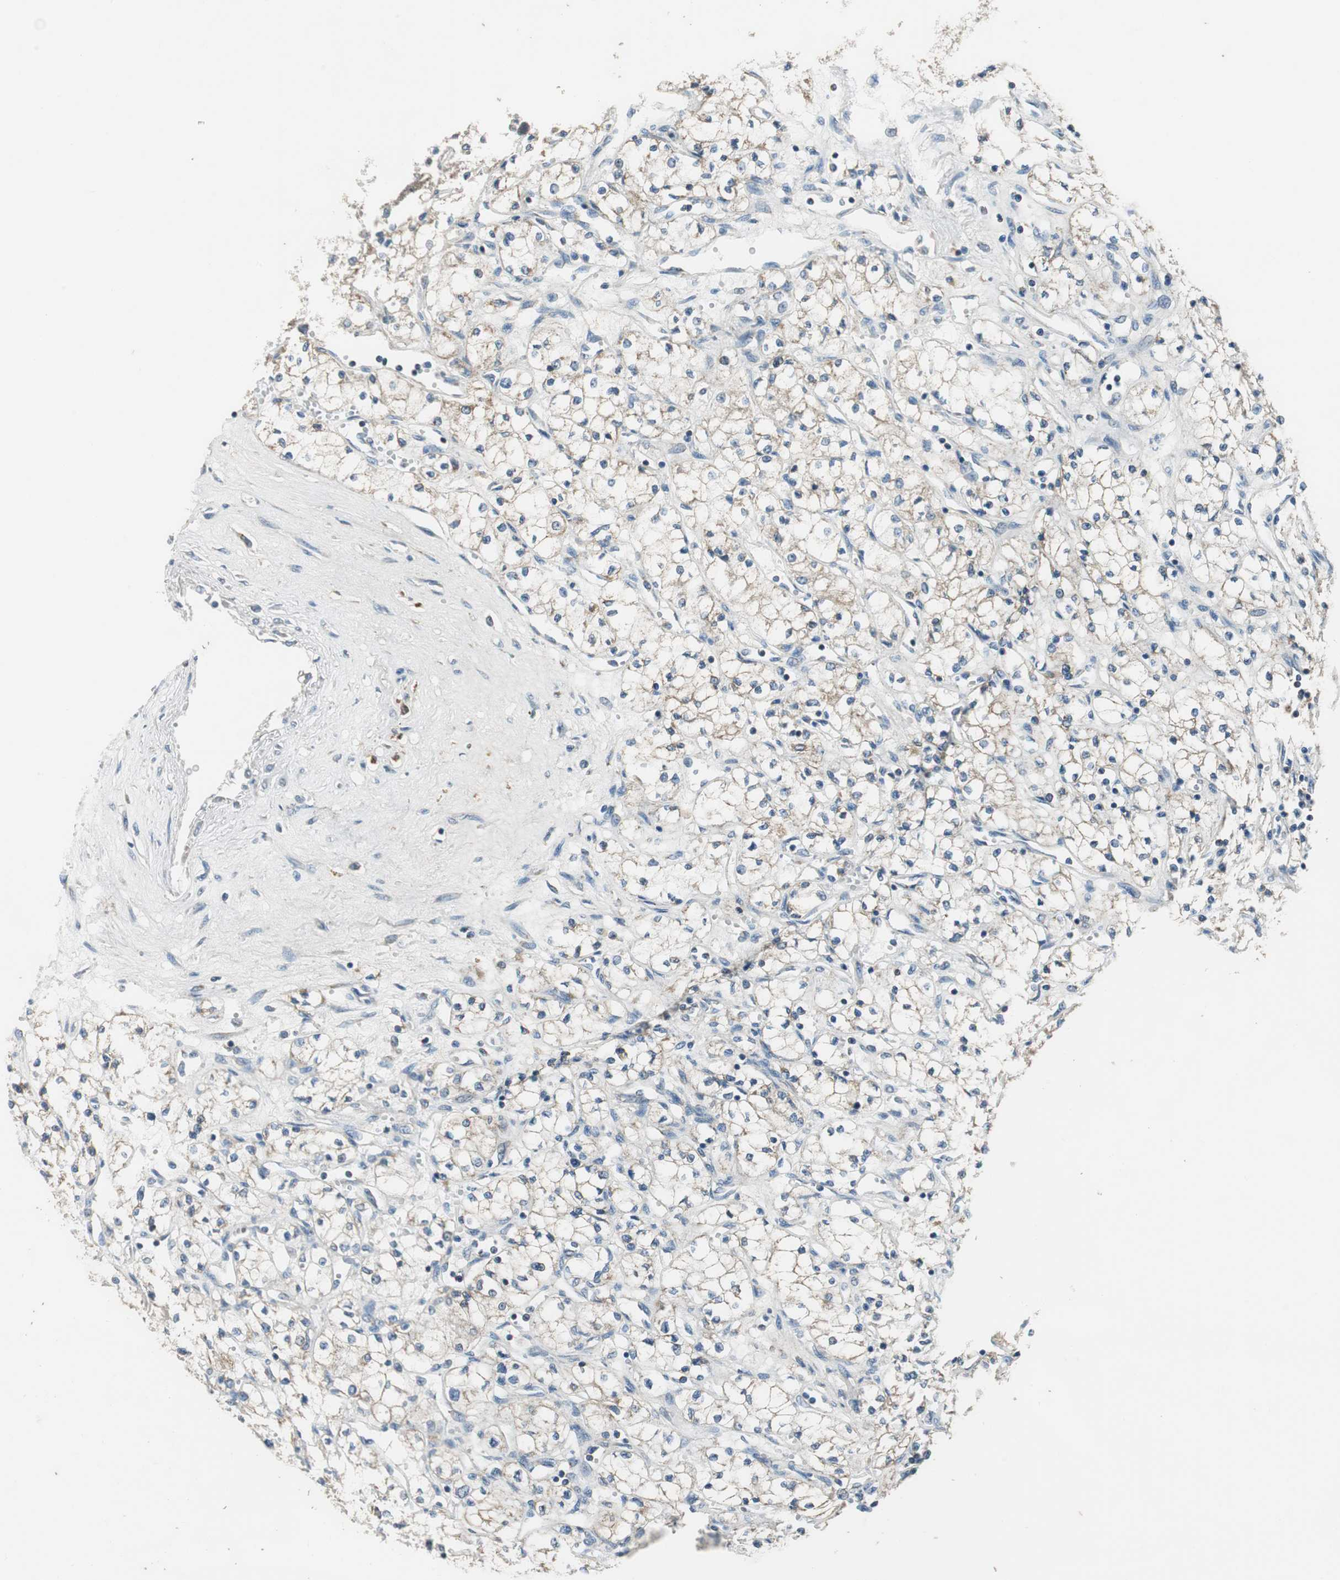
{"staining": {"intensity": "weak", "quantity": "25%-75%", "location": "cytoplasmic/membranous"}, "tissue": "renal cancer", "cell_type": "Tumor cells", "image_type": "cancer", "snomed": [{"axis": "morphology", "description": "Normal tissue, NOS"}, {"axis": "morphology", "description": "Adenocarcinoma, NOS"}, {"axis": "topography", "description": "Kidney"}], "caption": "Renal cancer stained for a protein exhibits weak cytoplasmic/membranous positivity in tumor cells. (brown staining indicates protein expression, while blue staining denotes nuclei).", "gene": "MSTO1", "patient": {"sex": "male", "age": 59}}